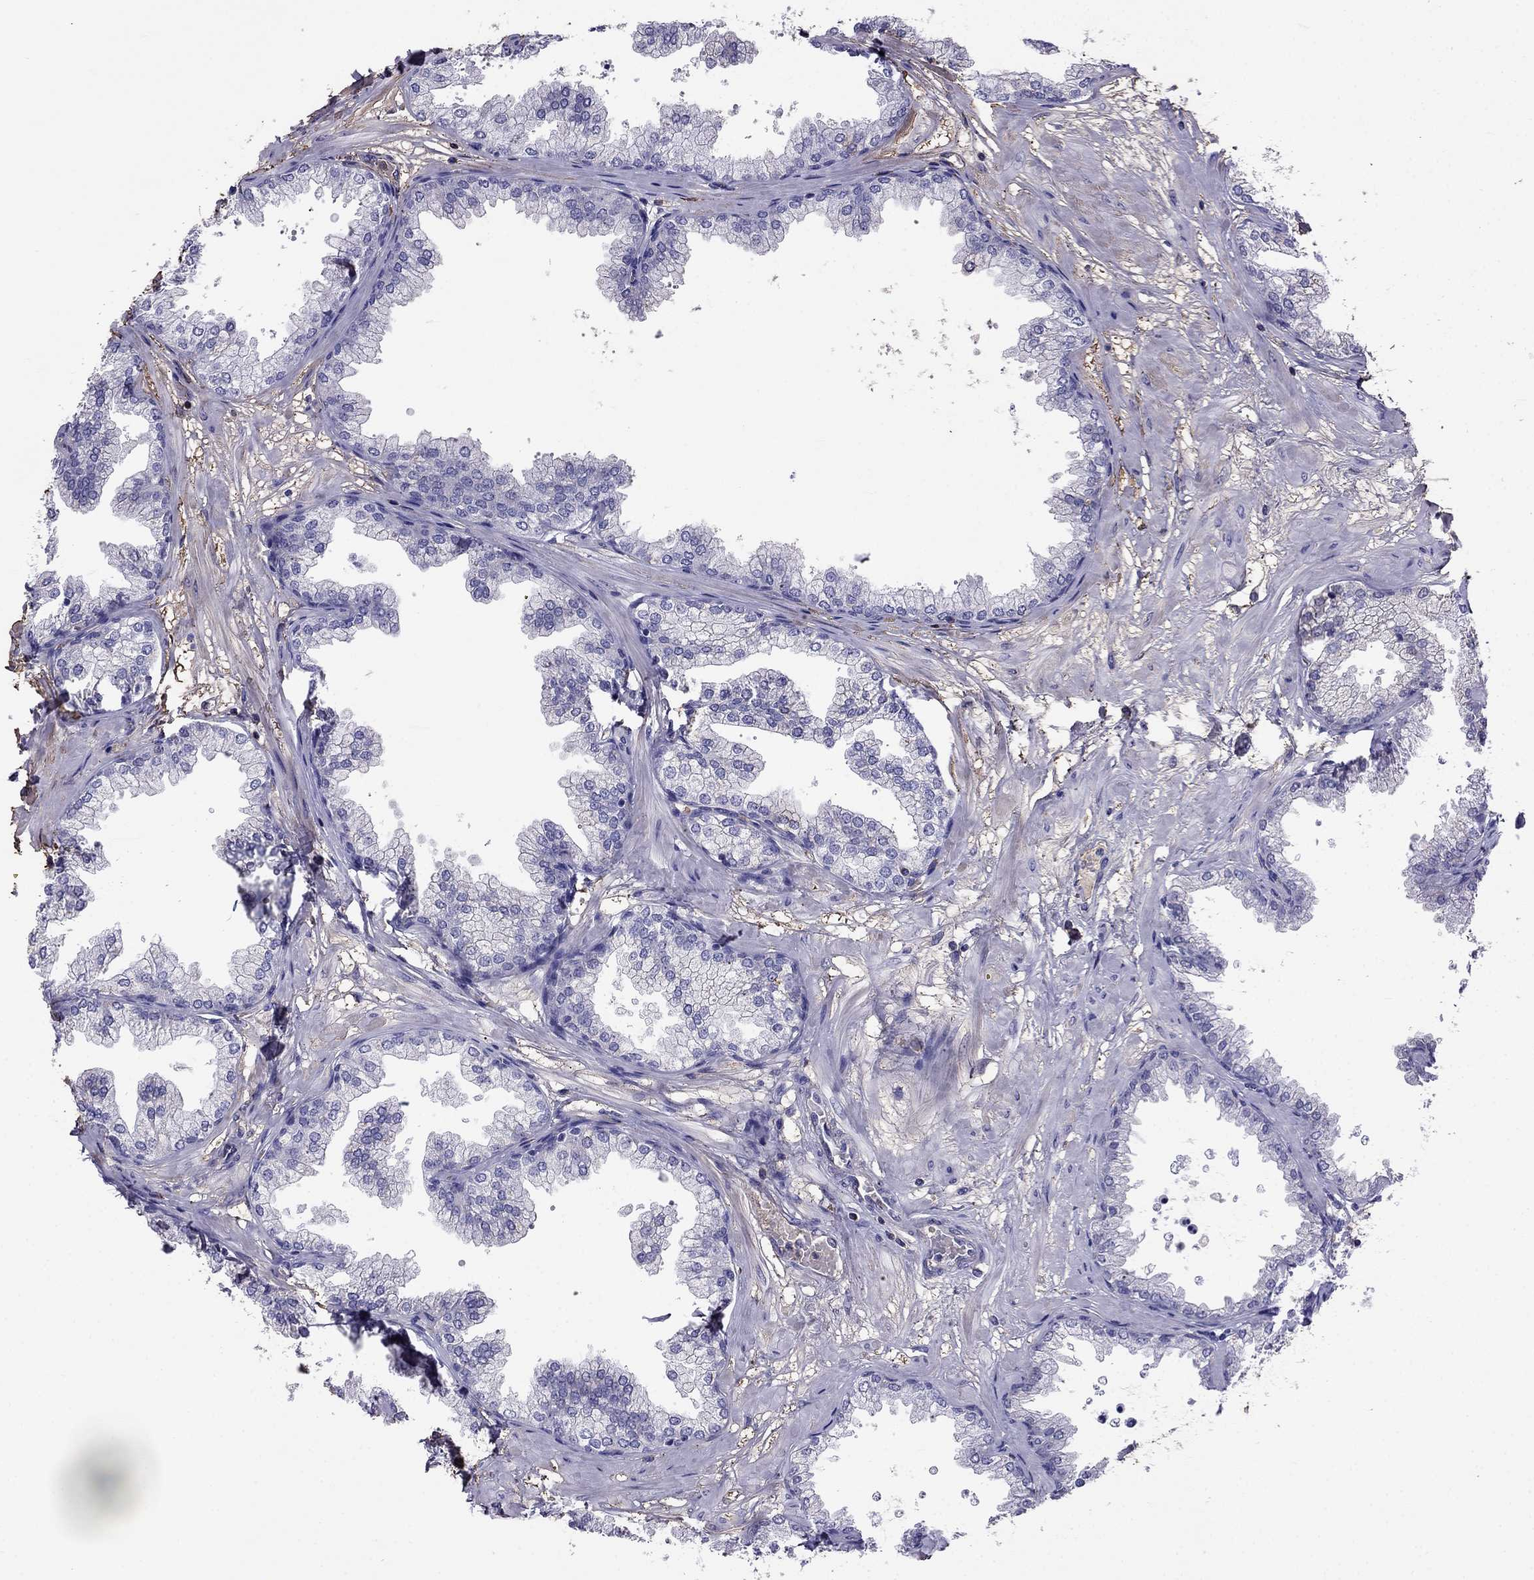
{"staining": {"intensity": "negative", "quantity": "none", "location": "none"}, "tissue": "prostate", "cell_type": "Glandular cells", "image_type": "normal", "snomed": [{"axis": "morphology", "description": "Normal tissue, NOS"}, {"axis": "topography", "description": "Prostate"}], "caption": "This is an immunohistochemistry (IHC) photomicrograph of normal human prostate. There is no positivity in glandular cells.", "gene": "TBC1D21", "patient": {"sex": "male", "age": 37}}